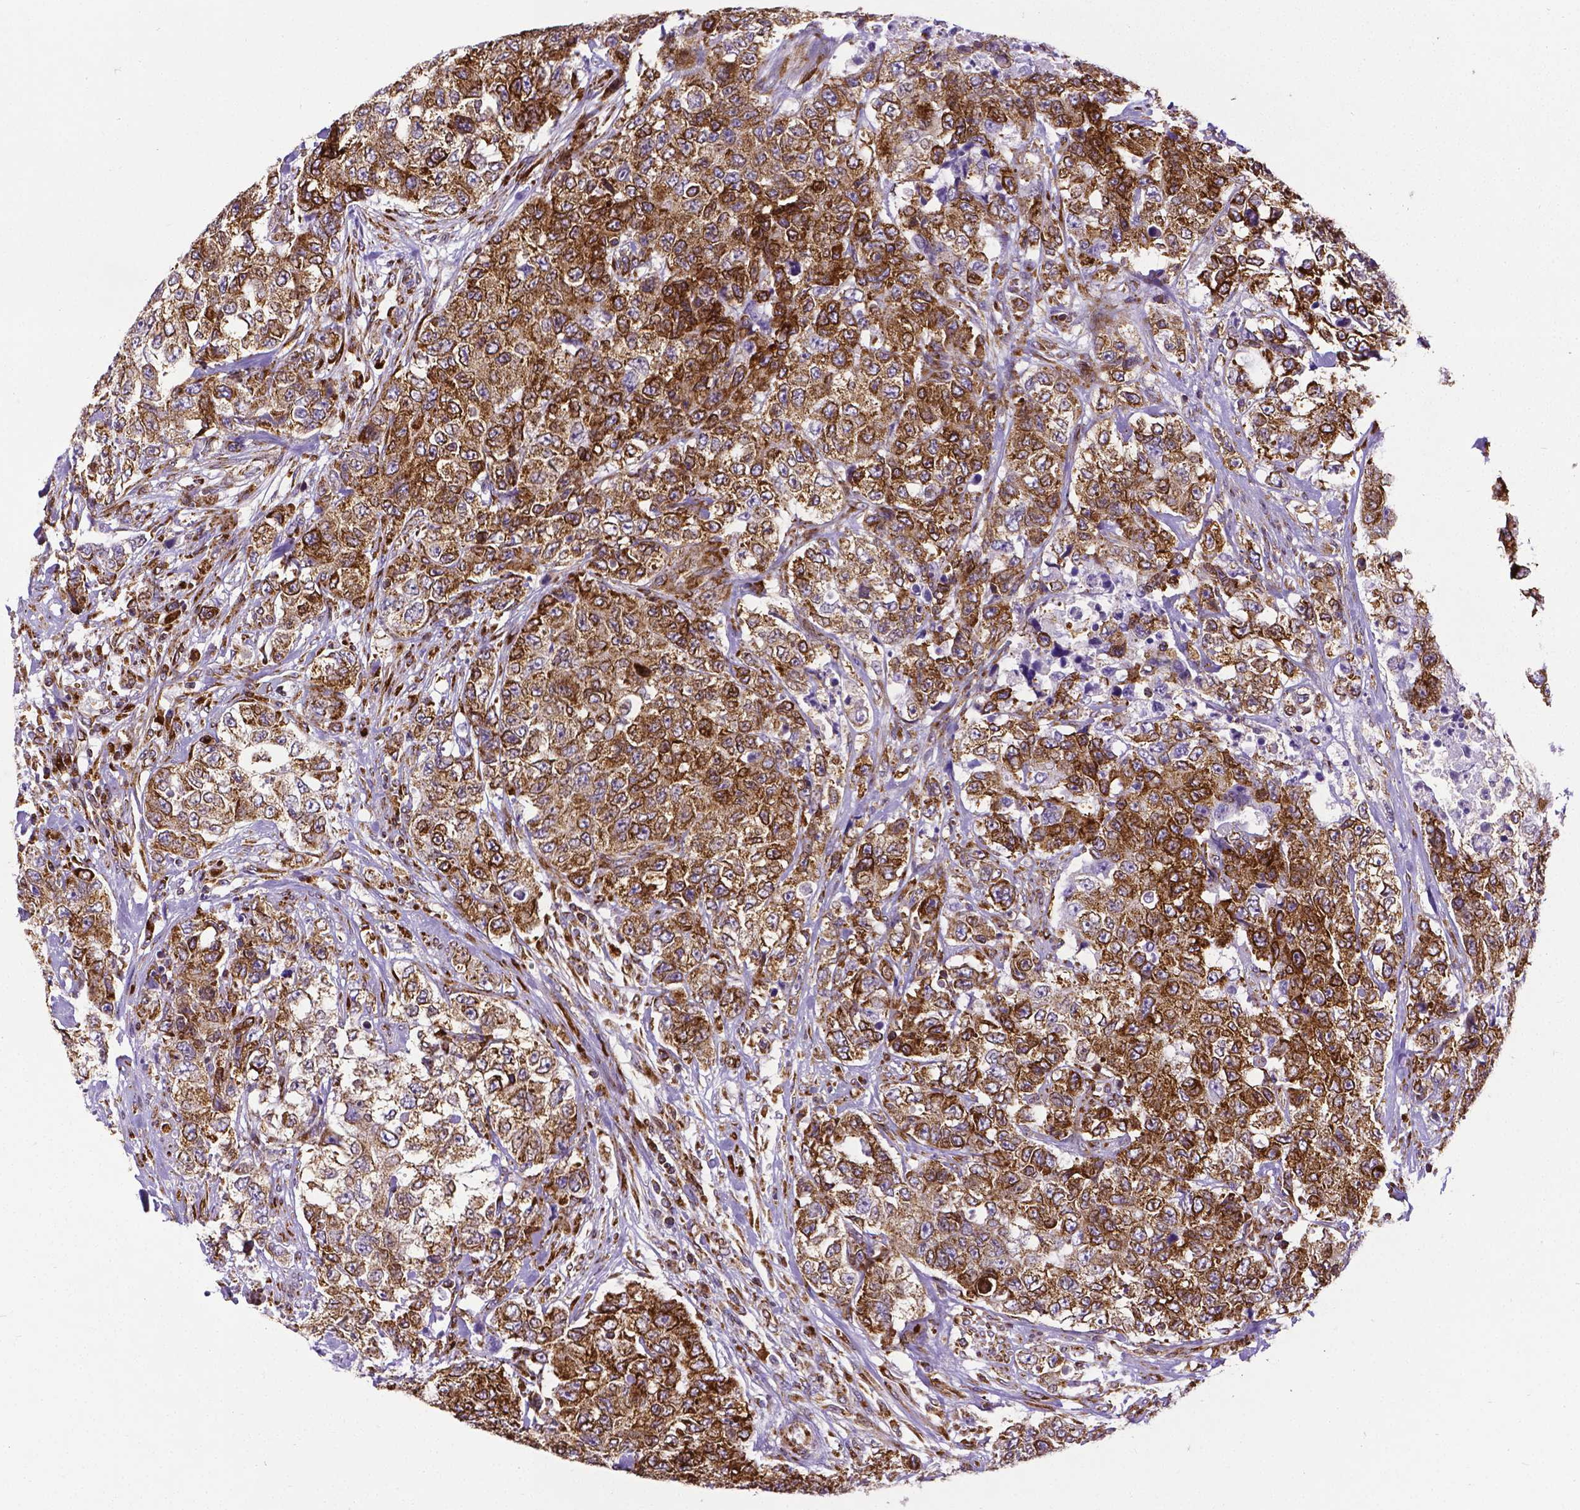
{"staining": {"intensity": "strong", "quantity": ">75%", "location": "cytoplasmic/membranous"}, "tissue": "urothelial cancer", "cell_type": "Tumor cells", "image_type": "cancer", "snomed": [{"axis": "morphology", "description": "Urothelial carcinoma, High grade"}, {"axis": "topography", "description": "Urinary bladder"}], "caption": "DAB immunohistochemical staining of human high-grade urothelial carcinoma shows strong cytoplasmic/membranous protein expression in about >75% of tumor cells.", "gene": "MTDH", "patient": {"sex": "female", "age": 78}}